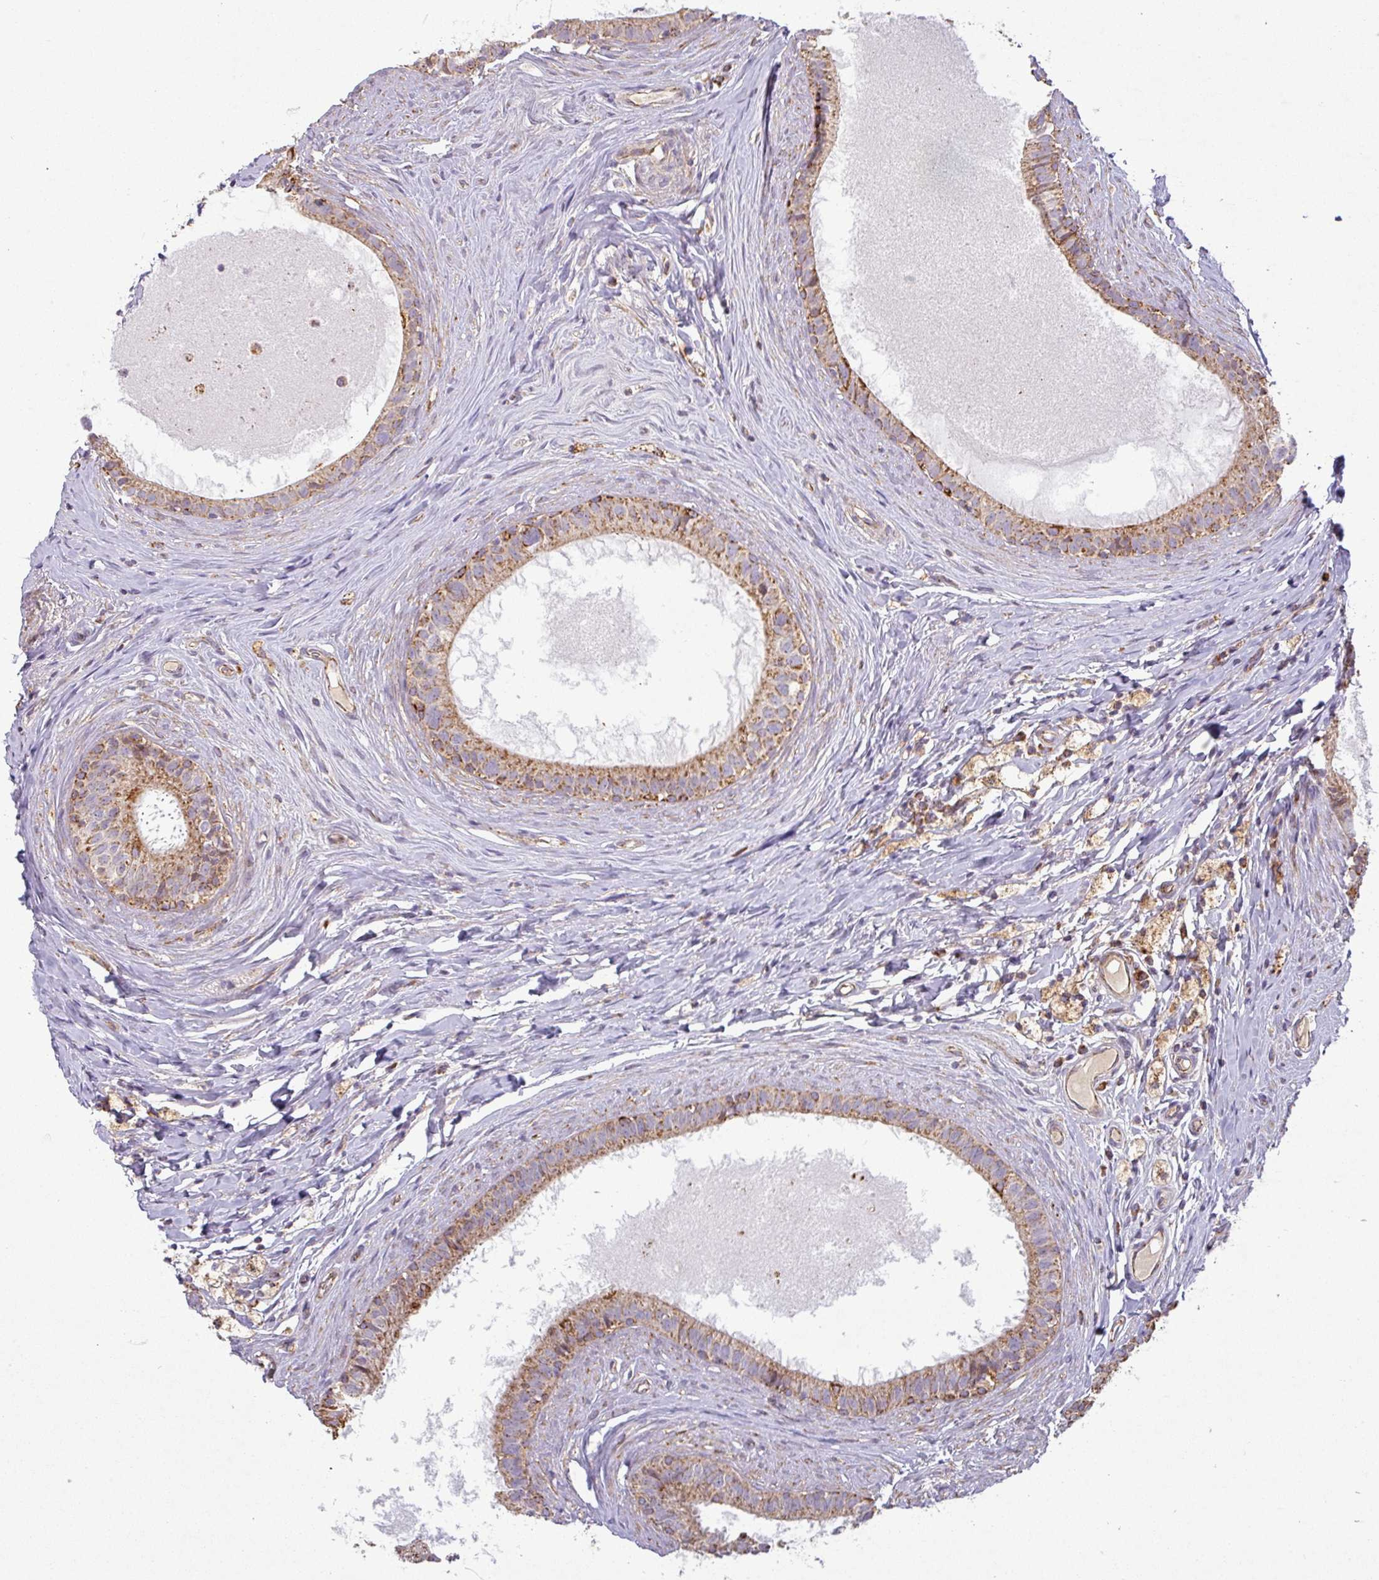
{"staining": {"intensity": "moderate", "quantity": ">75%", "location": "cytoplasmic/membranous"}, "tissue": "epididymis", "cell_type": "Glandular cells", "image_type": "normal", "snomed": [{"axis": "morphology", "description": "Normal tissue, NOS"}, {"axis": "topography", "description": "Epididymis"}], "caption": "Human epididymis stained for a protein (brown) shows moderate cytoplasmic/membranous positive expression in about >75% of glandular cells.", "gene": "GPD2", "patient": {"sex": "male", "age": 80}}